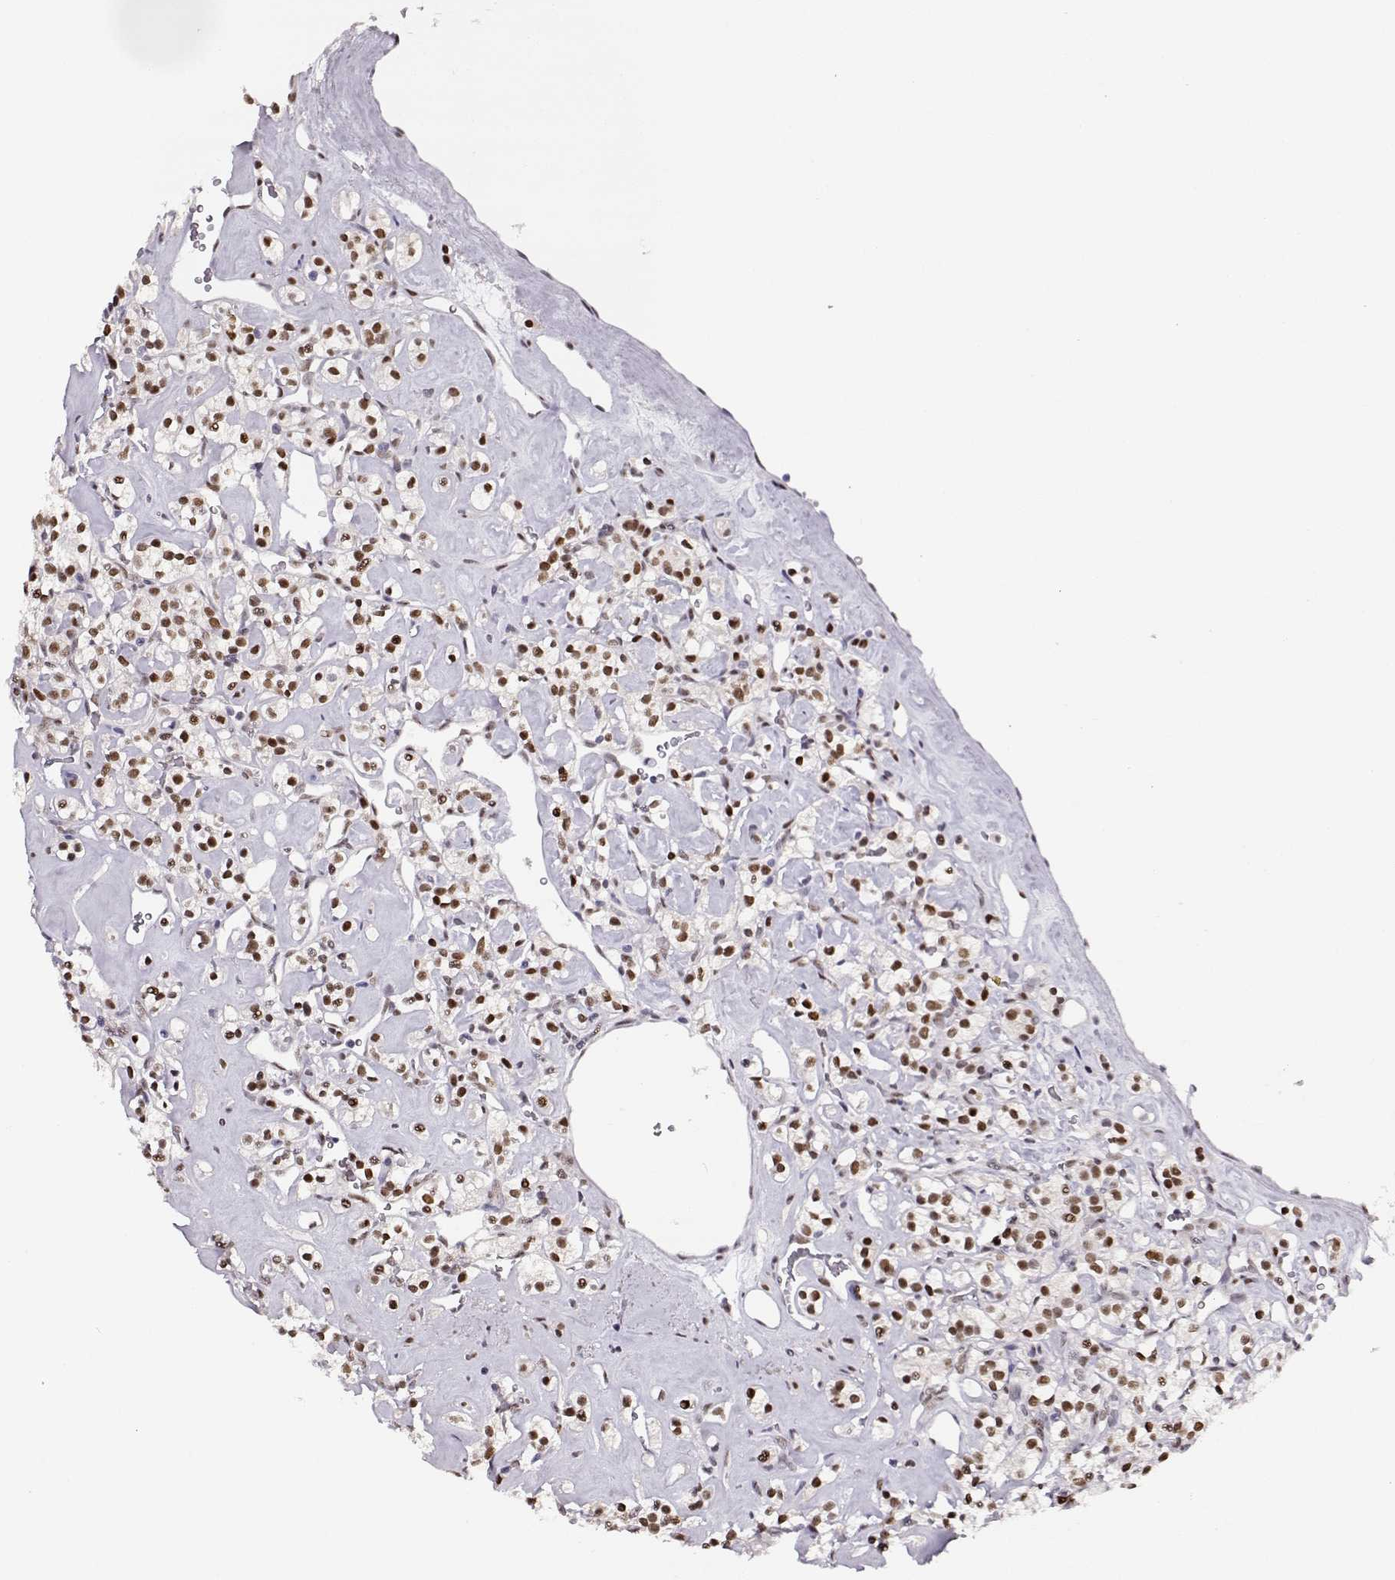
{"staining": {"intensity": "strong", "quantity": "25%-75%", "location": "nuclear"}, "tissue": "renal cancer", "cell_type": "Tumor cells", "image_type": "cancer", "snomed": [{"axis": "morphology", "description": "Adenocarcinoma, NOS"}, {"axis": "topography", "description": "Kidney"}], "caption": "DAB (3,3'-diaminobenzidine) immunohistochemical staining of renal cancer displays strong nuclear protein positivity in approximately 25%-75% of tumor cells.", "gene": "POLI", "patient": {"sex": "male", "age": 77}}